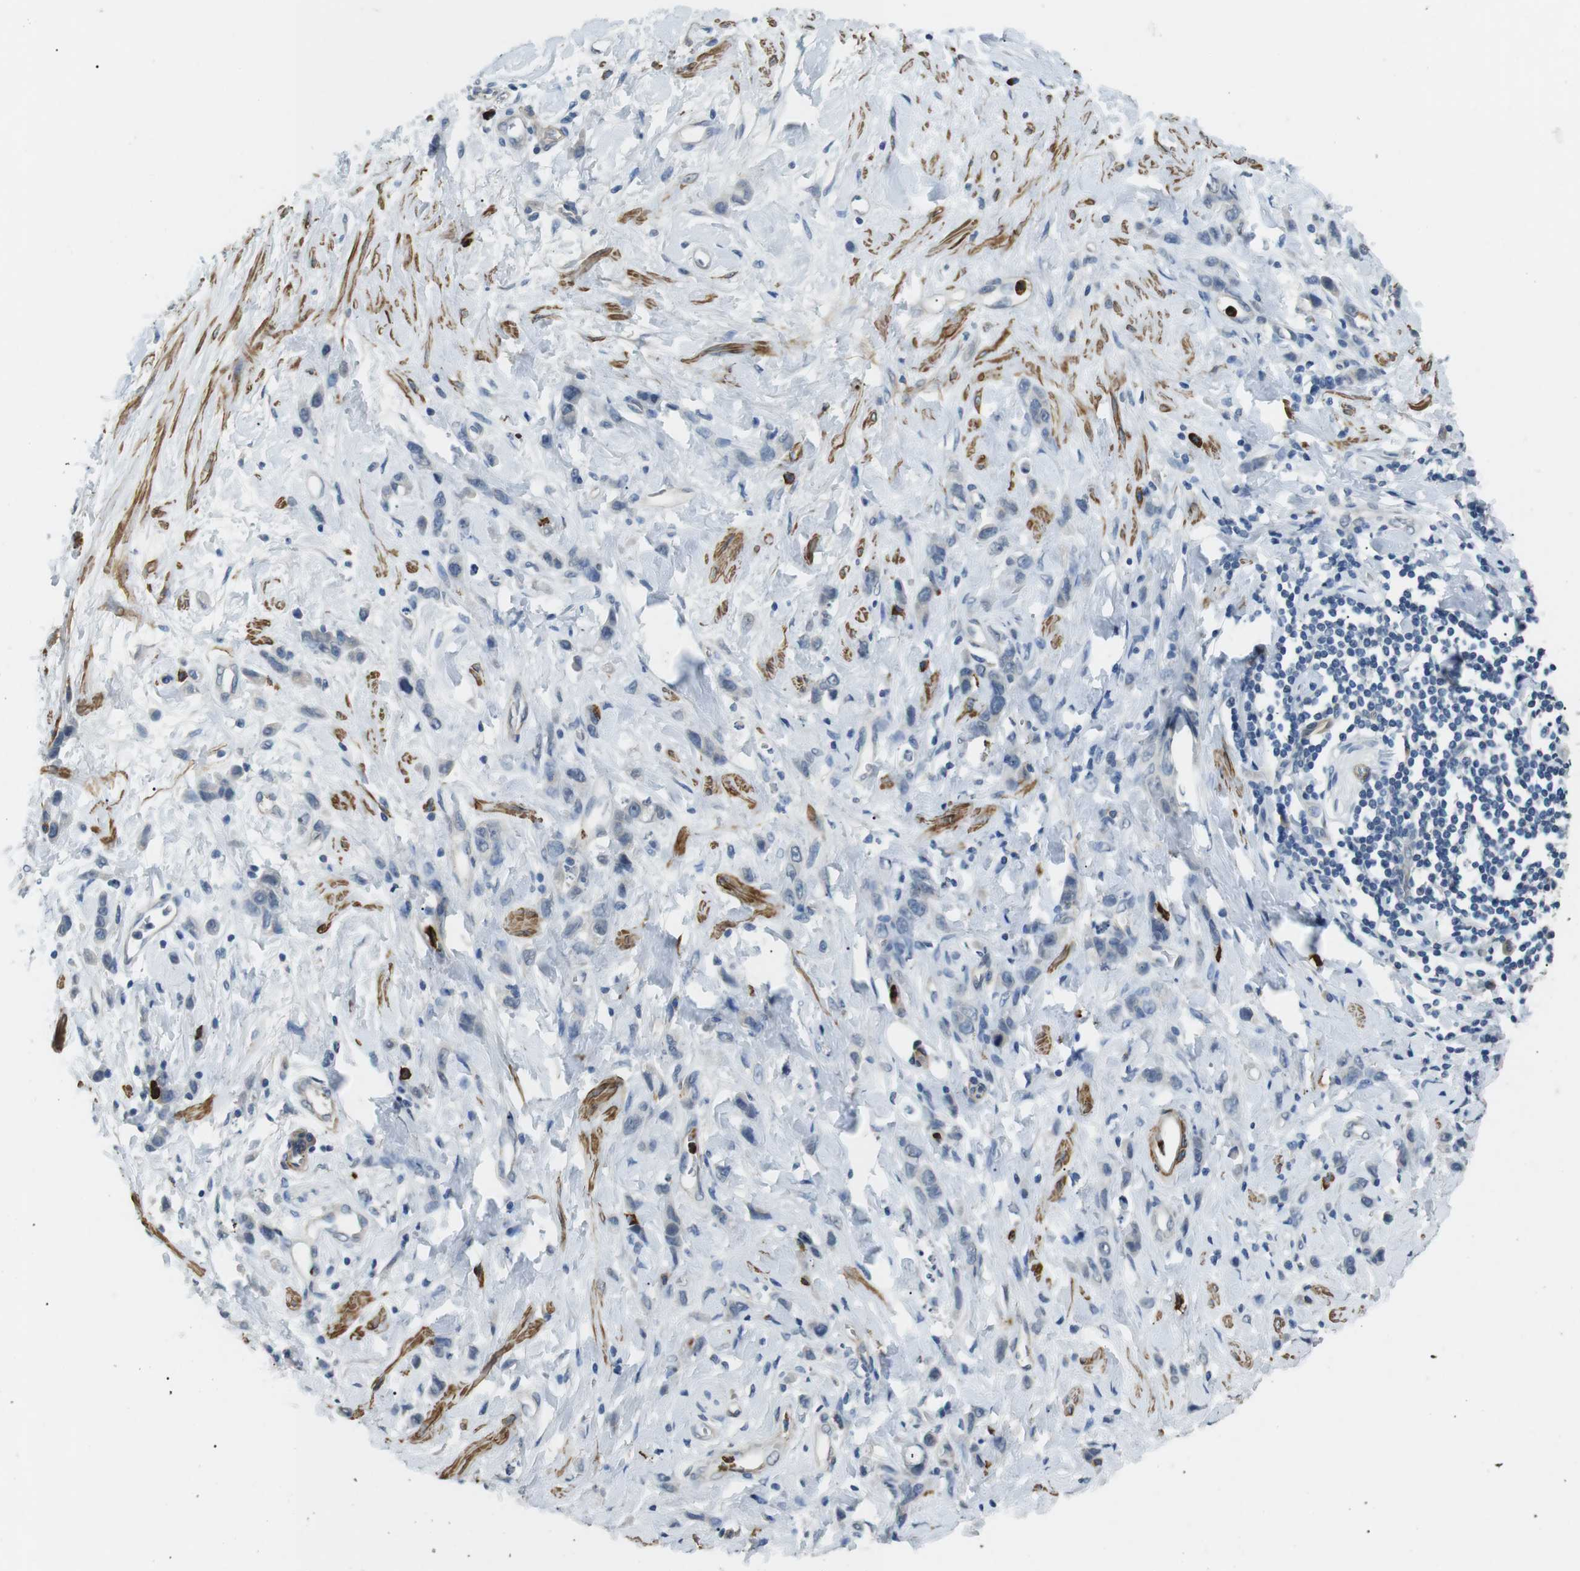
{"staining": {"intensity": "negative", "quantity": "none", "location": "none"}, "tissue": "stomach cancer", "cell_type": "Tumor cells", "image_type": "cancer", "snomed": [{"axis": "morphology", "description": "Normal tissue, NOS"}, {"axis": "morphology", "description": "Adenocarcinoma, NOS"}, {"axis": "topography", "description": "Stomach"}], "caption": "A micrograph of adenocarcinoma (stomach) stained for a protein demonstrates no brown staining in tumor cells. (DAB immunohistochemistry (IHC) visualized using brightfield microscopy, high magnification).", "gene": "GZMM", "patient": {"sex": "male", "age": 82}}